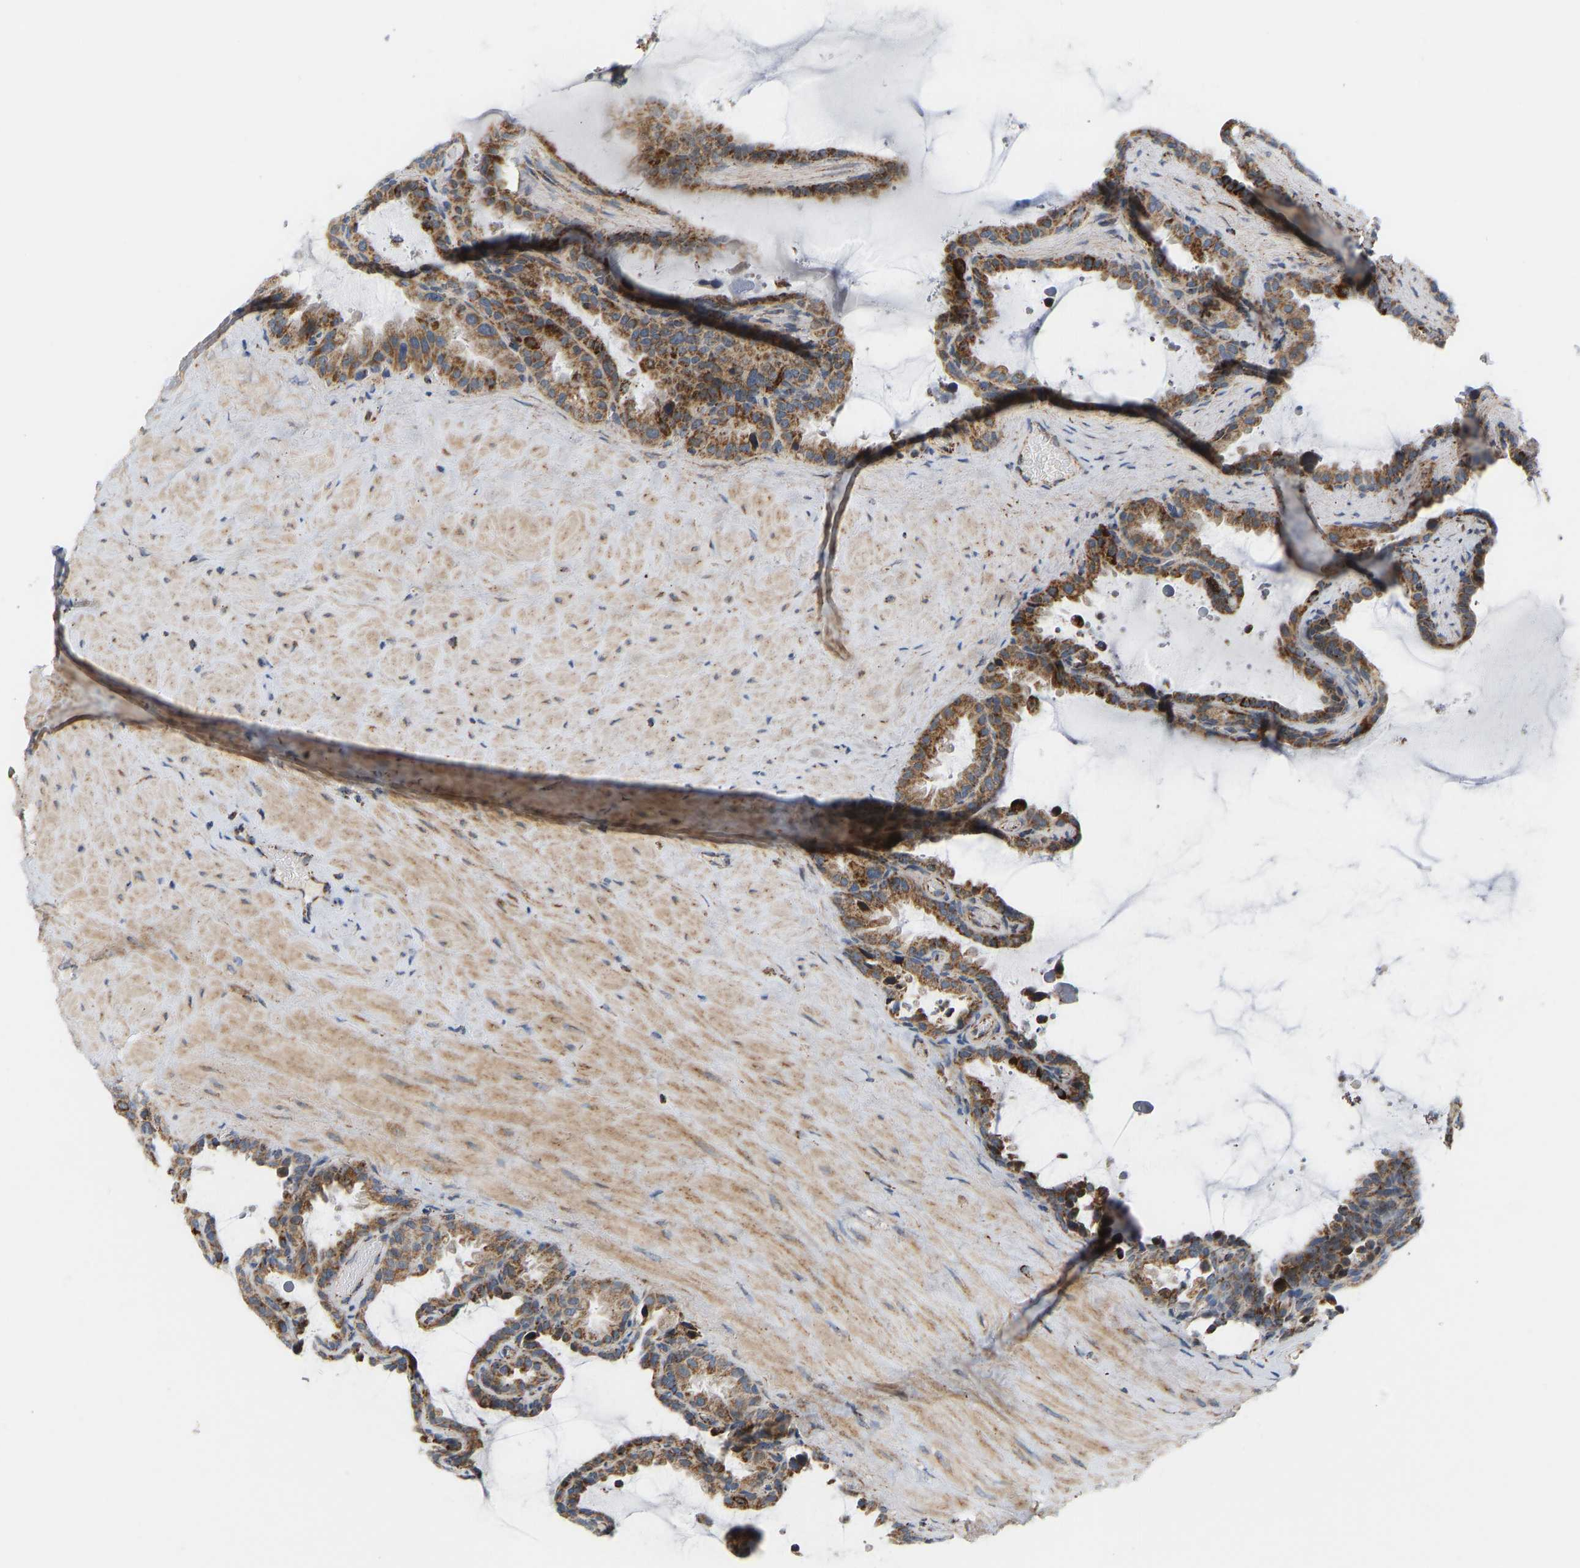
{"staining": {"intensity": "moderate", "quantity": ">75%", "location": "cytoplasmic/membranous"}, "tissue": "seminal vesicle", "cell_type": "Glandular cells", "image_type": "normal", "snomed": [{"axis": "morphology", "description": "Normal tissue, NOS"}, {"axis": "topography", "description": "Seminal veicle"}], "caption": "A micrograph of human seminal vesicle stained for a protein reveals moderate cytoplasmic/membranous brown staining in glandular cells. (brown staining indicates protein expression, while blue staining denotes nuclei).", "gene": "GPSM2", "patient": {"sex": "male", "age": 46}}